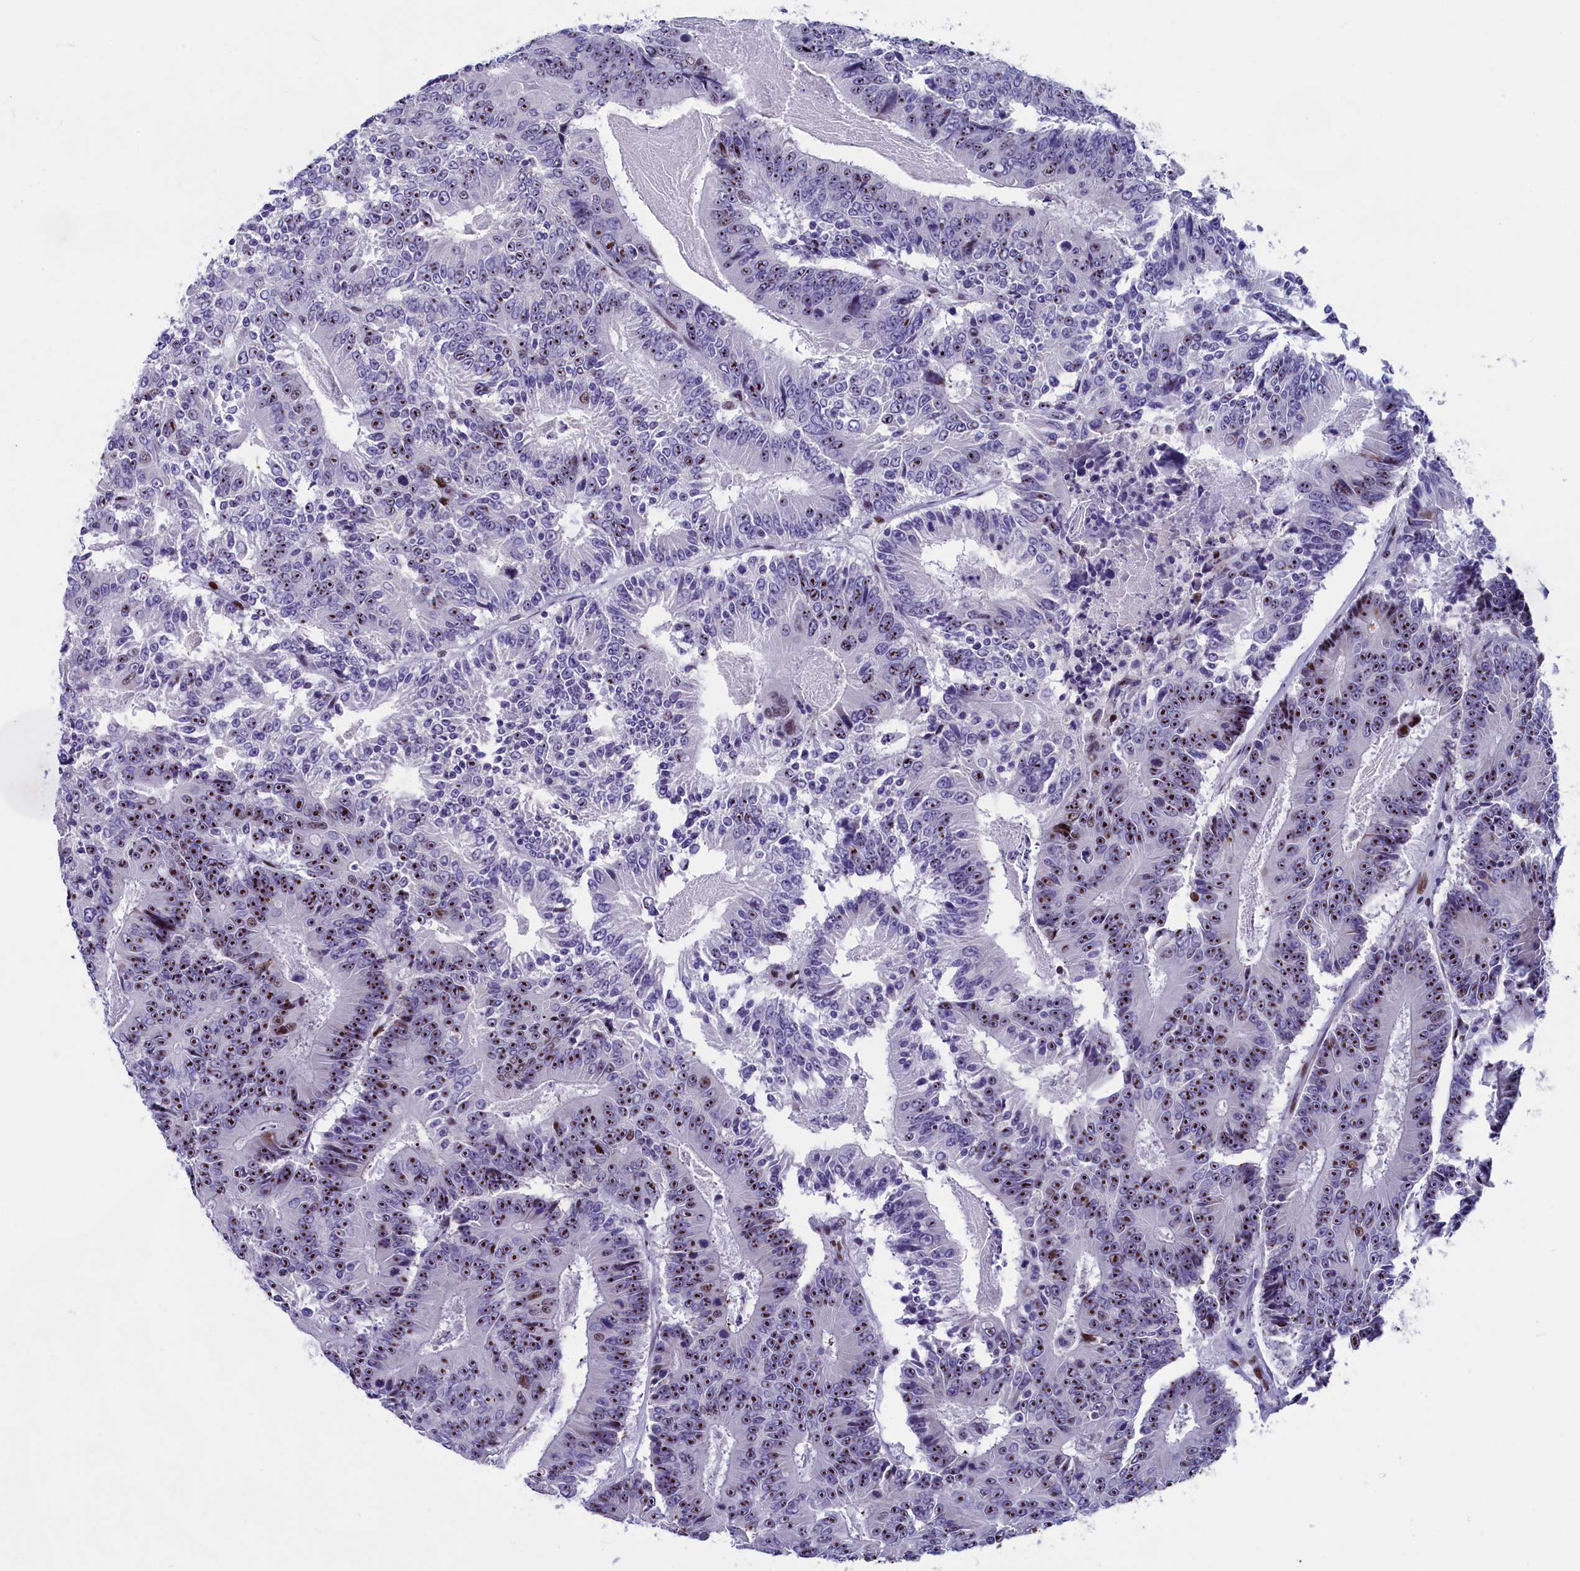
{"staining": {"intensity": "moderate", "quantity": "25%-75%", "location": "nuclear"}, "tissue": "colorectal cancer", "cell_type": "Tumor cells", "image_type": "cancer", "snomed": [{"axis": "morphology", "description": "Adenocarcinoma, NOS"}, {"axis": "topography", "description": "Colon"}], "caption": "Colorectal cancer (adenocarcinoma) stained with a protein marker demonstrates moderate staining in tumor cells.", "gene": "NSA2", "patient": {"sex": "male", "age": 83}}